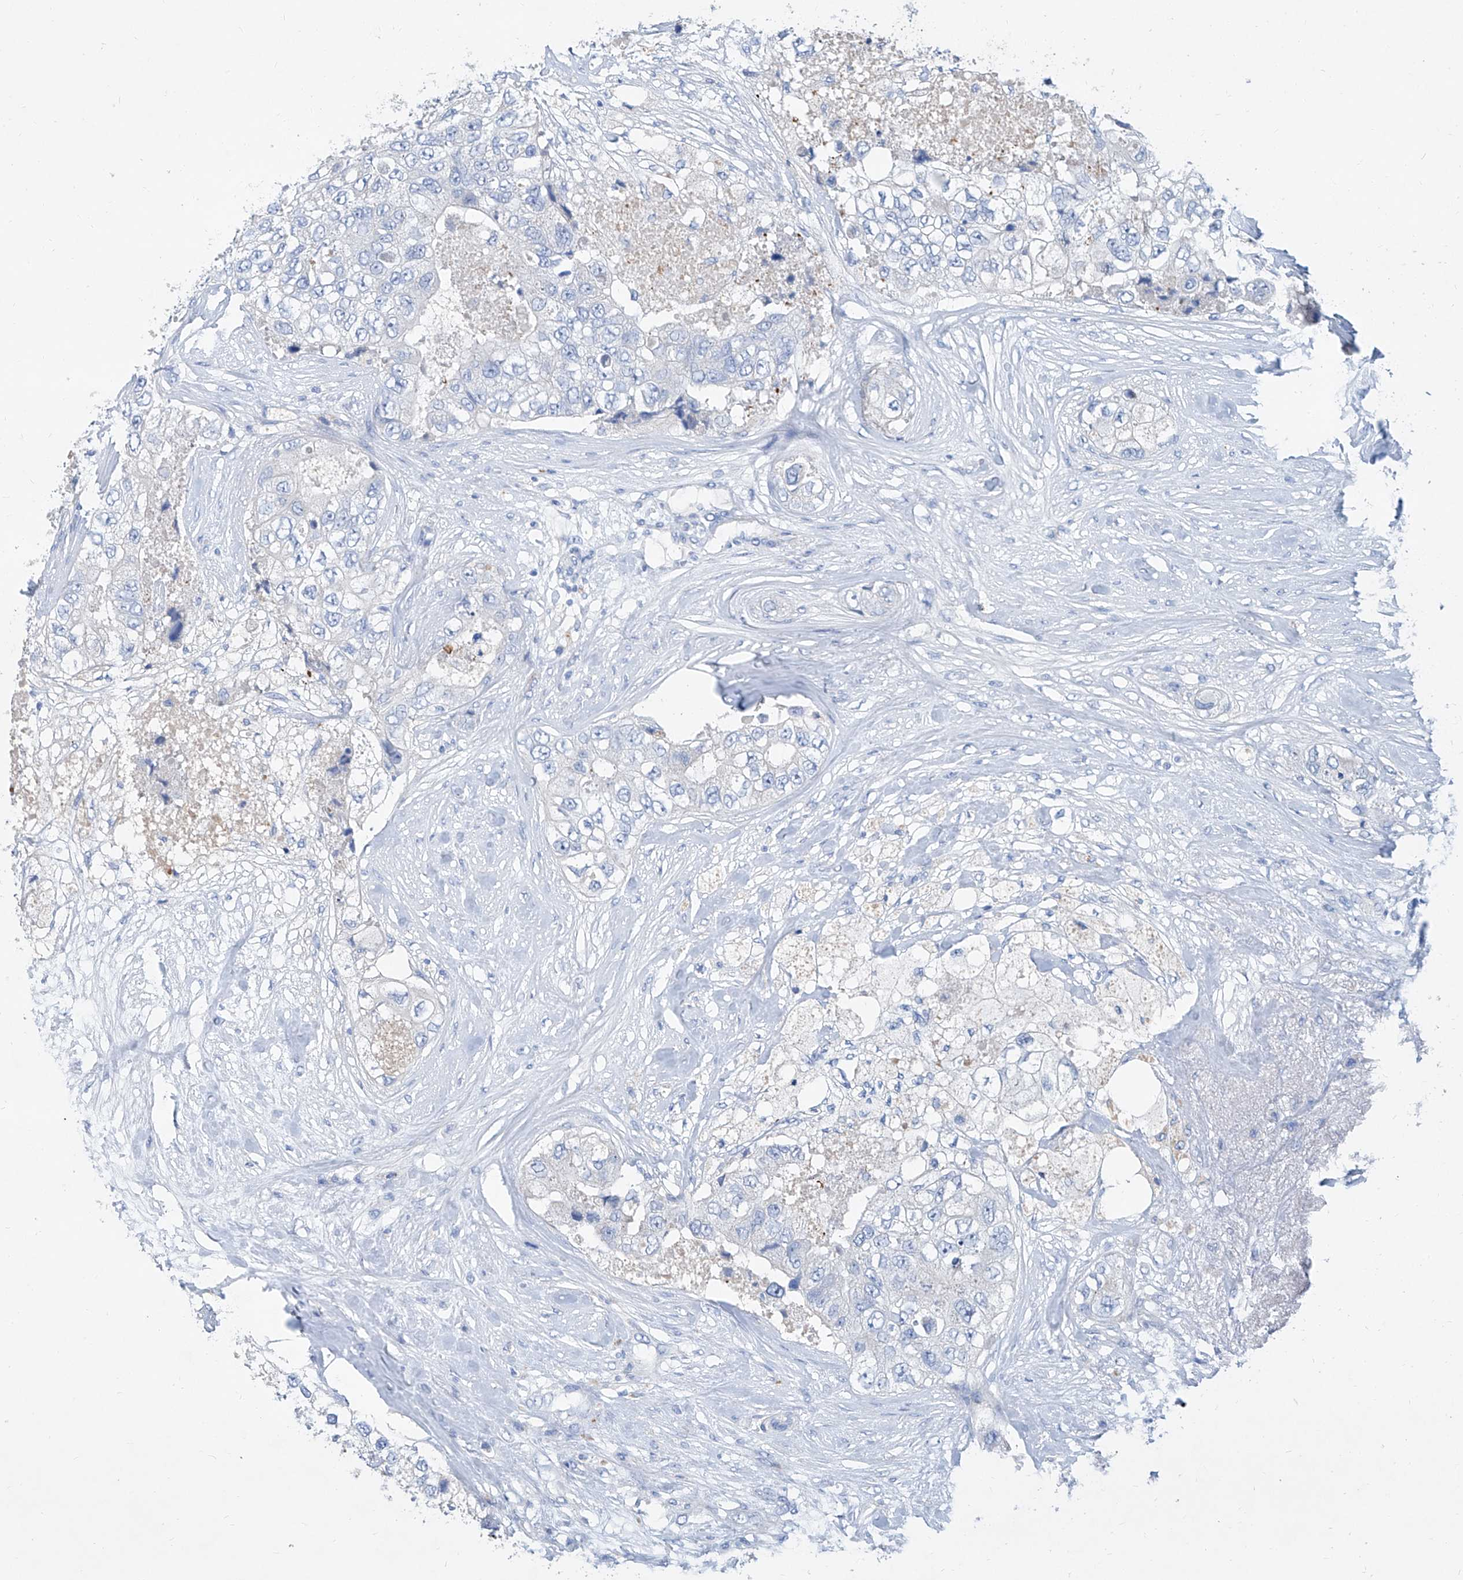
{"staining": {"intensity": "negative", "quantity": "none", "location": "none"}, "tissue": "breast cancer", "cell_type": "Tumor cells", "image_type": "cancer", "snomed": [{"axis": "morphology", "description": "Duct carcinoma"}, {"axis": "topography", "description": "Breast"}], "caption": "Image shows no significant protein staining in tumor cells of infiltrating ductal carcinoma (breast).", "gene": "SLC25A29", "patient": {"sex": "female", "age": 62}}